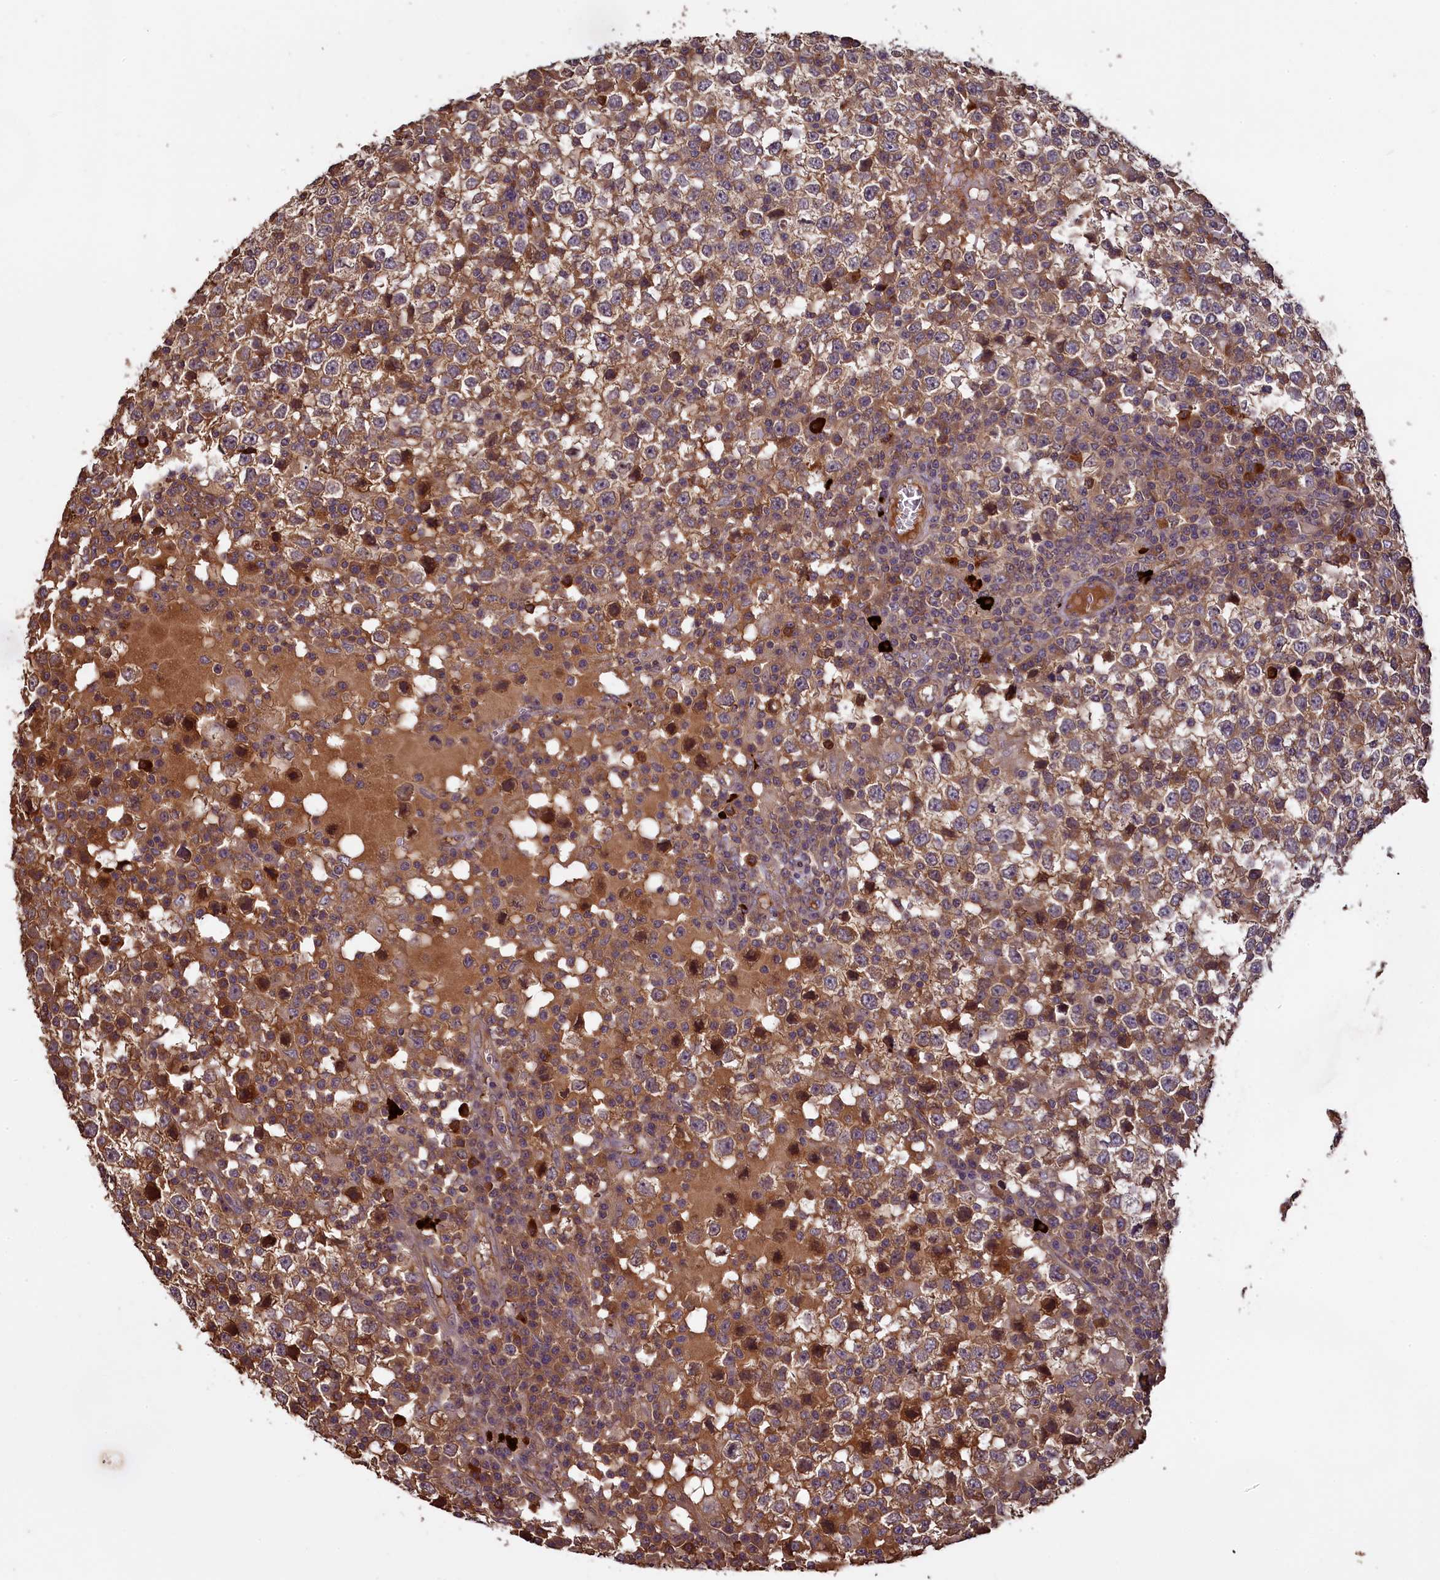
{"staining": {"intensity": "moderate", "quantity": ">75%", "location": "cytoplasmic/membranous"}, "tissue": "testis cancer", "cell_type": "Tumor cells", "image_type": "cancer", "snomed": [{"axis": "morphology", "description": "Seminoma, NOS"}, {"axis": "topography", "description": "Testis"}], "caption": "IHC (DAB) staining of seminoma (testis) demonstrates moderate cytoplasmic/membranous protein expression in about >75% of tumor cells.", "gene": "NUDT6", "patient": {"sex": "male", "age": 65}}